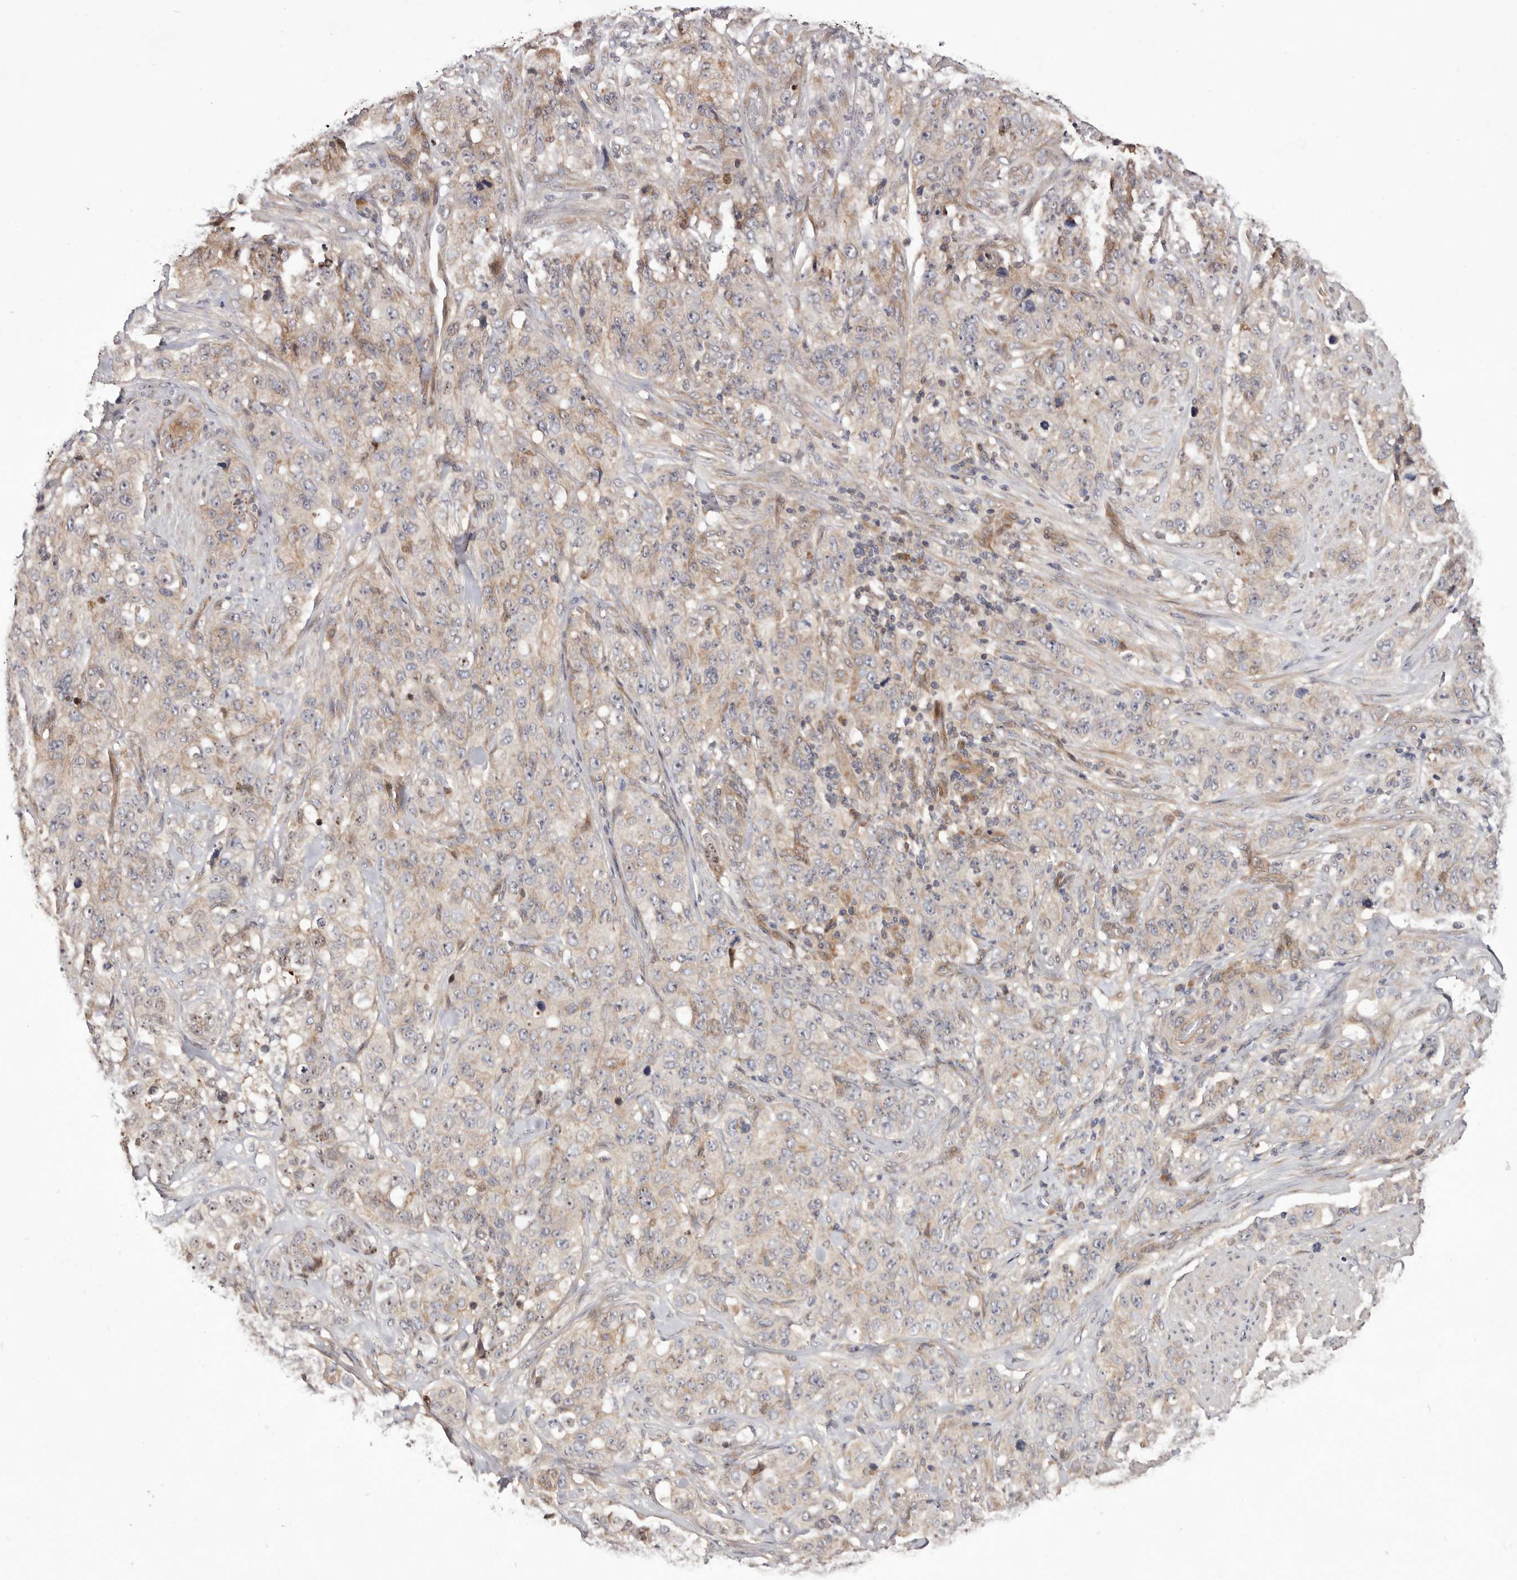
{"staining": {"intensity": "moderate", "quantity": "<25%", "location": "cytoplasmic/membranous"}, "tissue": "stomach cancer", "cell_type": "Tumor cells", "image_type": "cancer", "snomed": [{"axis": "morphology", "description": "Adenocarcinoma, NOS"}, {"axis": "topography", "description": "Stomach"}], "caption": "The histopathology image exhibits immunohistochemical staining of adenocarcinoma (stomach). There is moderate cytoplasmic/membranous positivity is identified in approximately <25% of tumor cells. (Brightfield microscopy of DAB IHC at high magnification).", "gene": "DOP1A", "patient": {"sex": "male", "age": 48}}